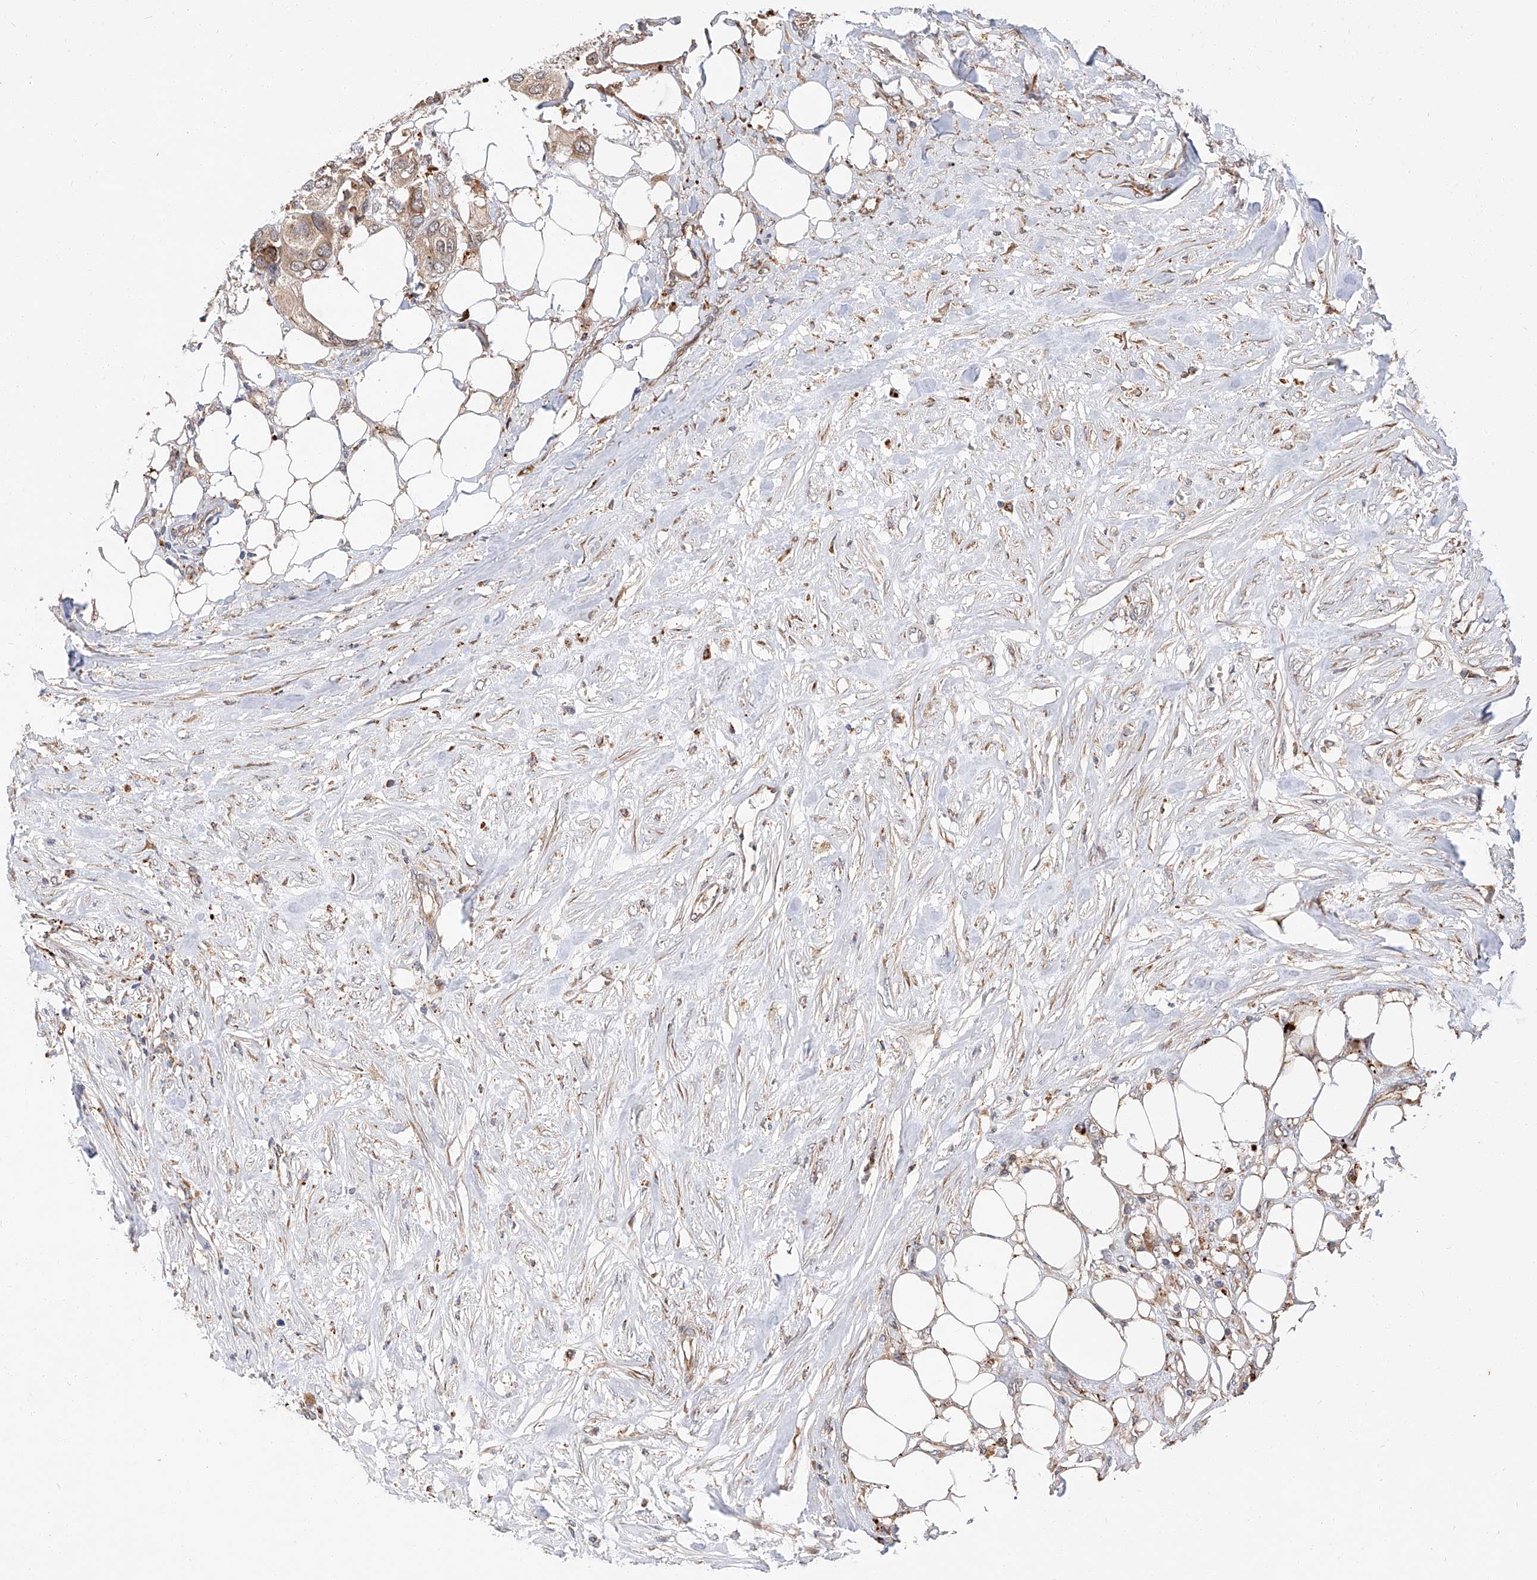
{"staining": {"intensity": "weak", "quantity": "25%-75%", "location": "cytoplasmic/membranous"}, "tissue": "urothelial cancer", "cell_type": "Tumor cells", "image_type": "cancer", "snomed": [{"axis": "morphology", "description": "Urothelial carcinoma, High grade"}, {"axis": "topography", "description": "Urinary bladder"}], "caption": "Brown immunohistochemical staining in urothelial cancer shows weak cytoplasmic/membranous staining in approximately 25%-75% of tumor cells.", "gene": "DIRAS3", "patient": {"sex": "male", "age": 64}}